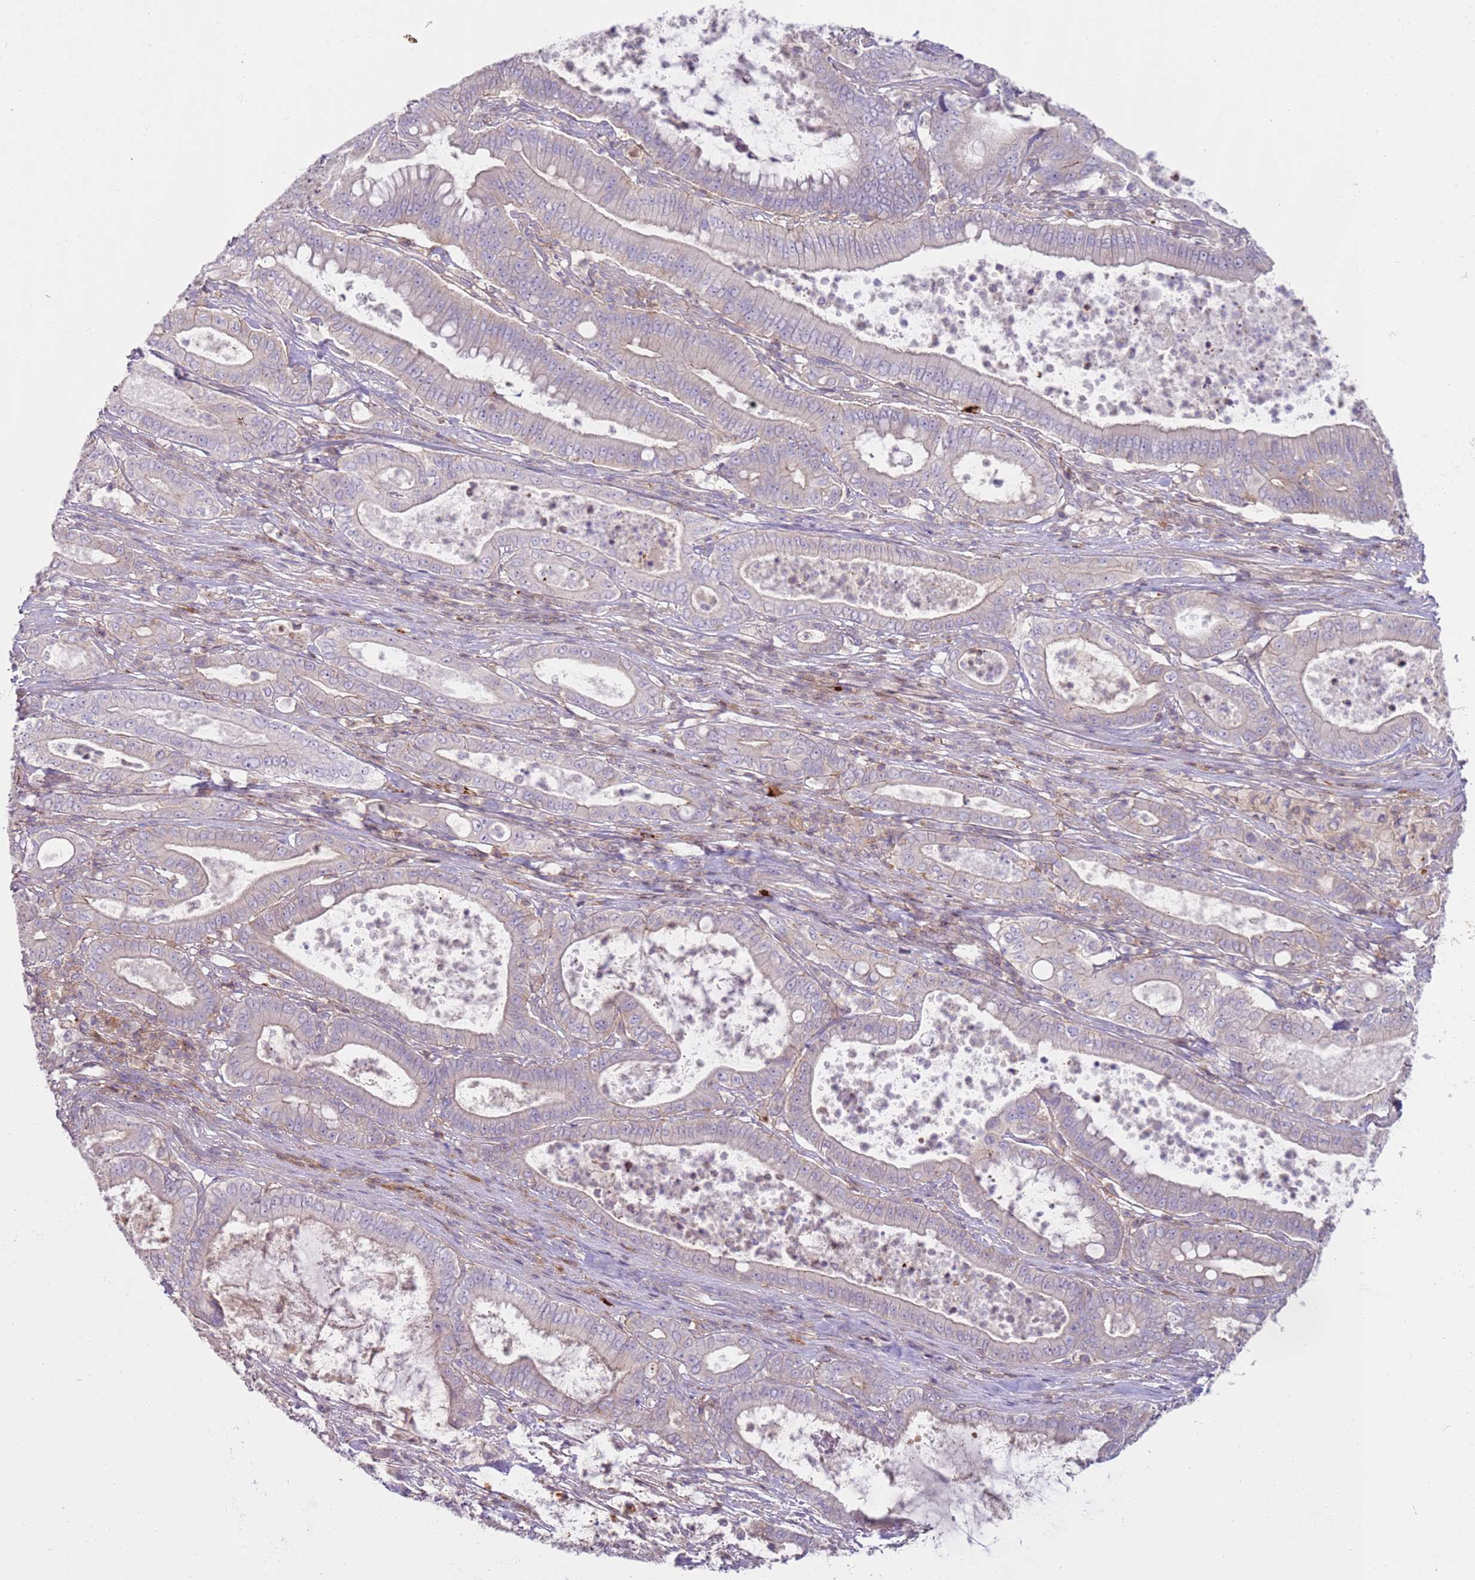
{"staining": {"intensity": "weak", "quantity": "<25%", "location": "cytoplasmic/membranous"}, "tissue": "pancreatic cancer", "cell_type": "Tumor cells", "image_type": "cancer", "snomed": [{"axis": "morphology", "description": "Adenocarcinoma, NOS"}, {"axis": "topography", "description": "Pancreas"}], "caption": "Immunohistochemistry (IHC) micrograph of neoplastic tissue: pancreatic cancer (adenocarcinoma) stained with DAB (3,3'-diaminobenzidine) displays no significant protein positivity in tumor cells.", "gene": "FPR1", "patient": {"sex": "male", "age": 71}}